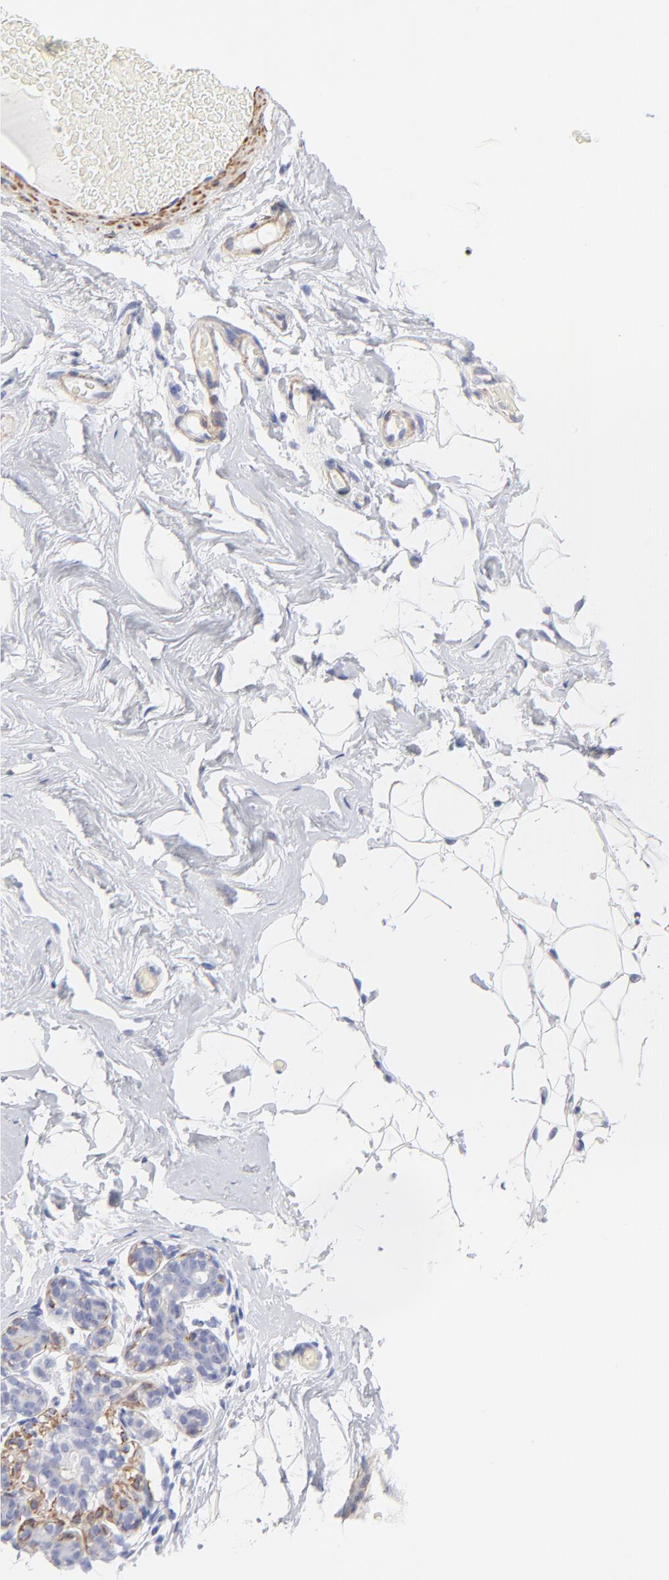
{"staining": {"intensity": "negative", "quantity": "none", "location": "none"}, "tissue": "breast", "cell_type": "Adipocytes", "image_type": "normal", "snomed": [{"axis": "morphology", "description": "Normal tissue, NOS"}, {"axis": "topography", "description": "Breast"}, {"axis": "topography", "description": "Soft tissue"}], "caption": "The micrograph reveals no staining of adipocytes in benign breast.", "gene": "ACTA2", "patient": {"sex": "female", "age": 75}}